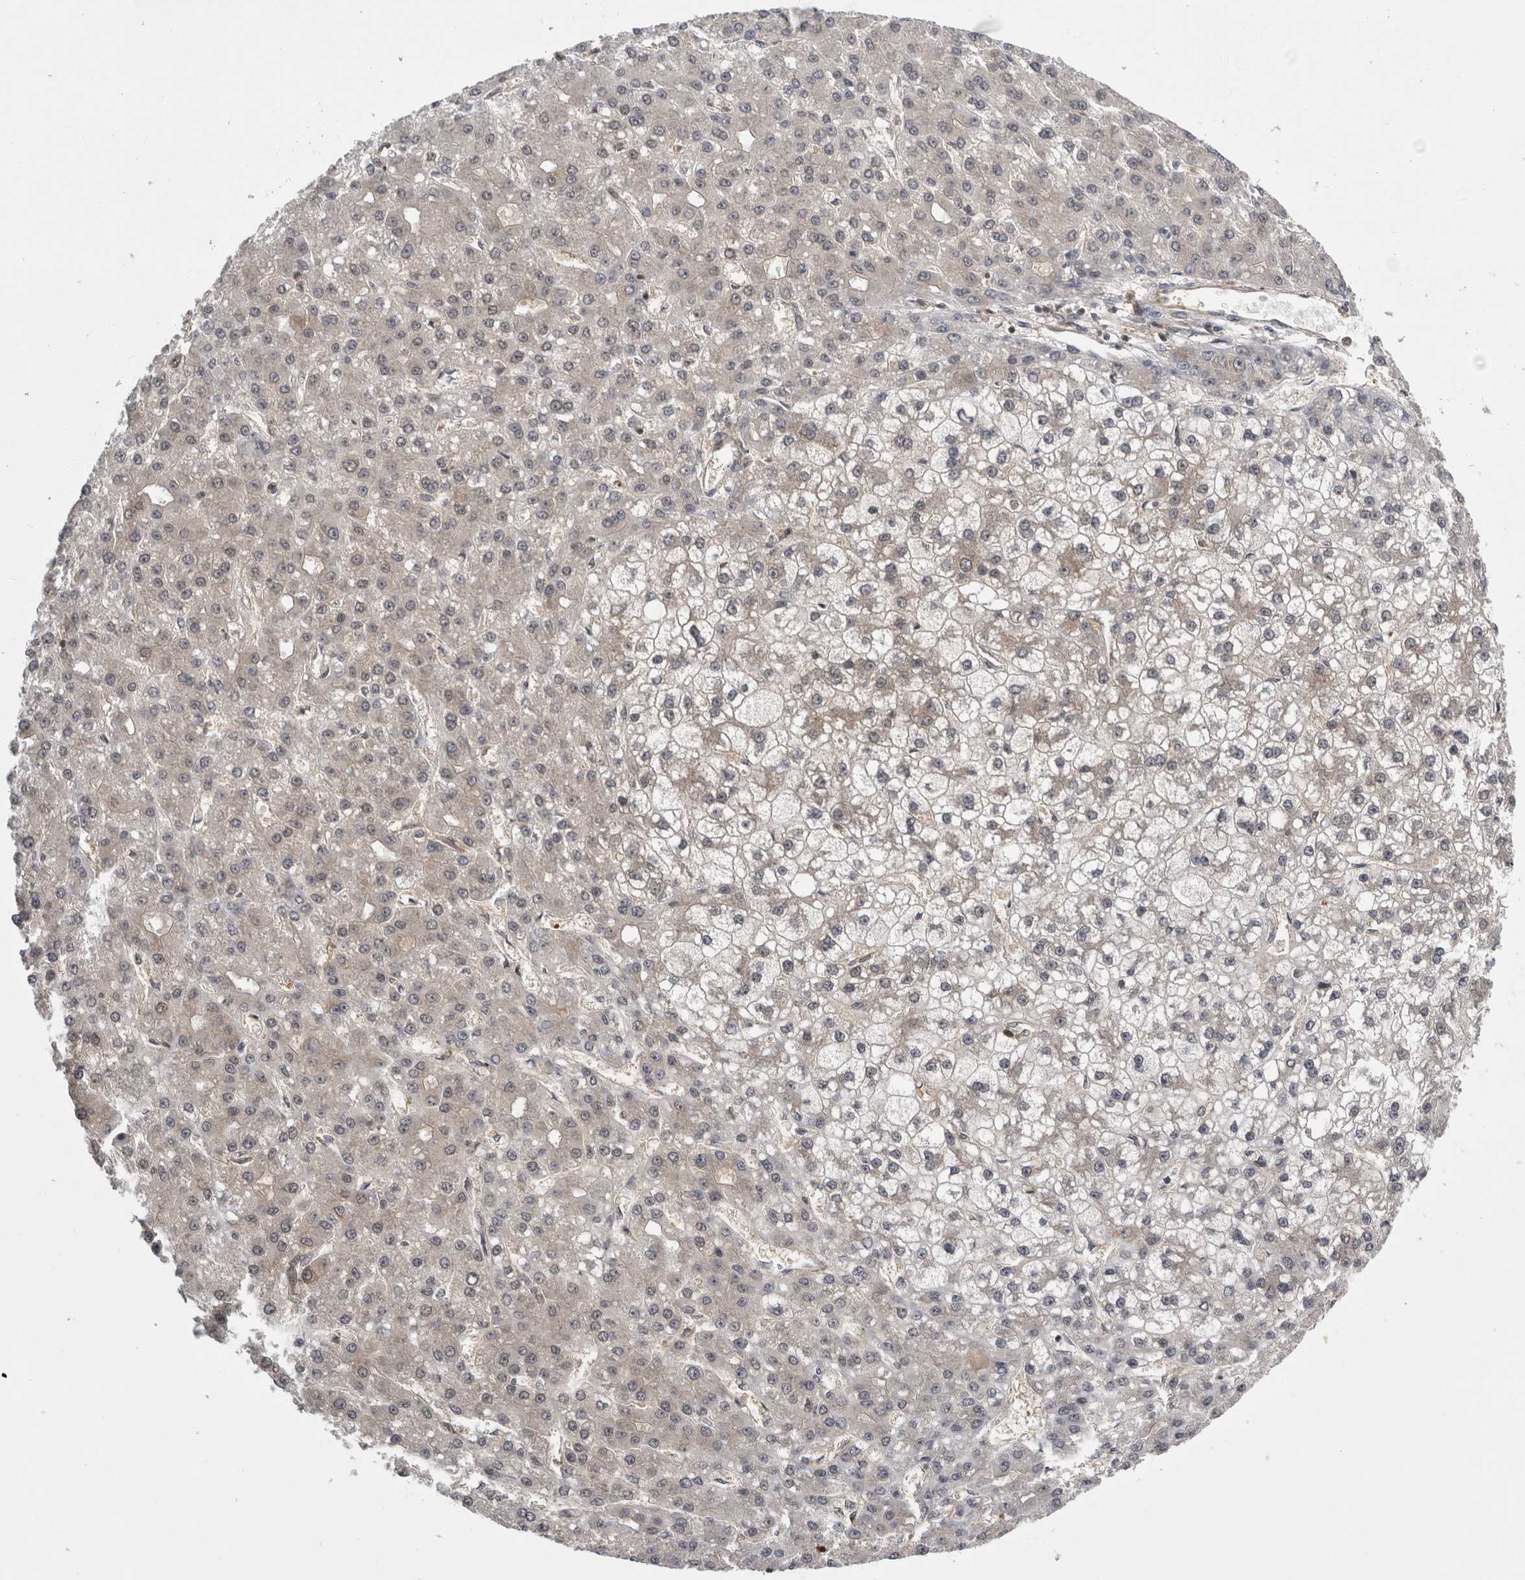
{"staining": {"intensity": "negative", "quantity": "none", "location": "none"}, "tissue": "liver cancer", "cell_type": "Tumor cells", "image_type": "cancer", "snomed": [{"axis": "morphology", "description": "Carcinoma, Hepatocellular, NOS"}, {"axis": "topography", "description": "Liver"}], "caption": "This is an IHC image of human liver cancer. There is no staining in tumor cells.", "gene": "CACYBP", "patient": {"sex": "male", "age": 67}}